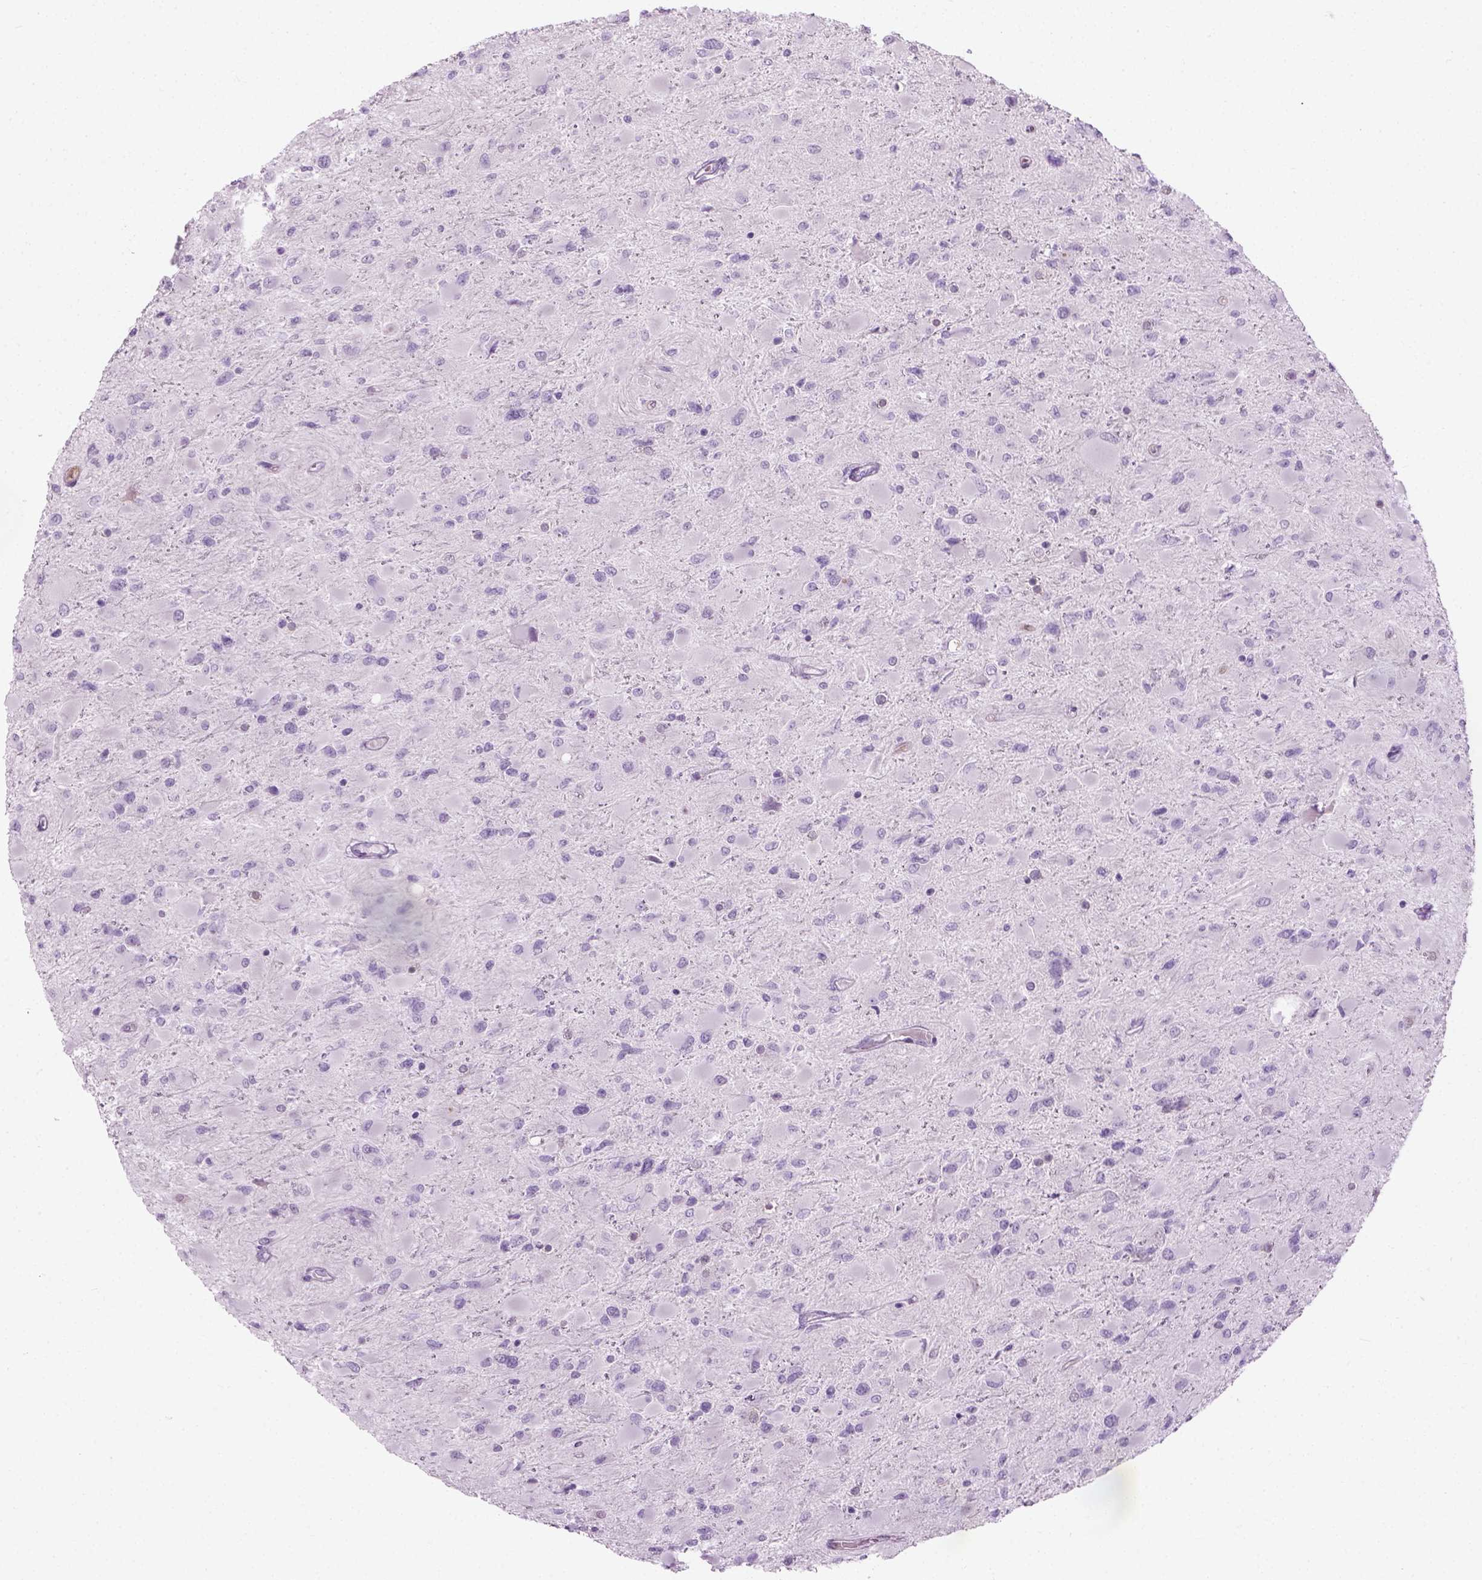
{"staining": {"intensity": "negative", "quantity": "none", "location": "none"}, "tissue": "glioma", "cell_type": "Tumor cells", "image_type": "cancer", "snomed": [{"axis": "morphology", "description": "Glioma, malignant, High grade"}, {"axis": "topography", "description": "Cerebral cortex"}], "caption": "Micrograph shows no significant protein staining in tumor cells of glioma.", "gene": "CIBAR2", "patient": {"sex": "female", "age": 36}}